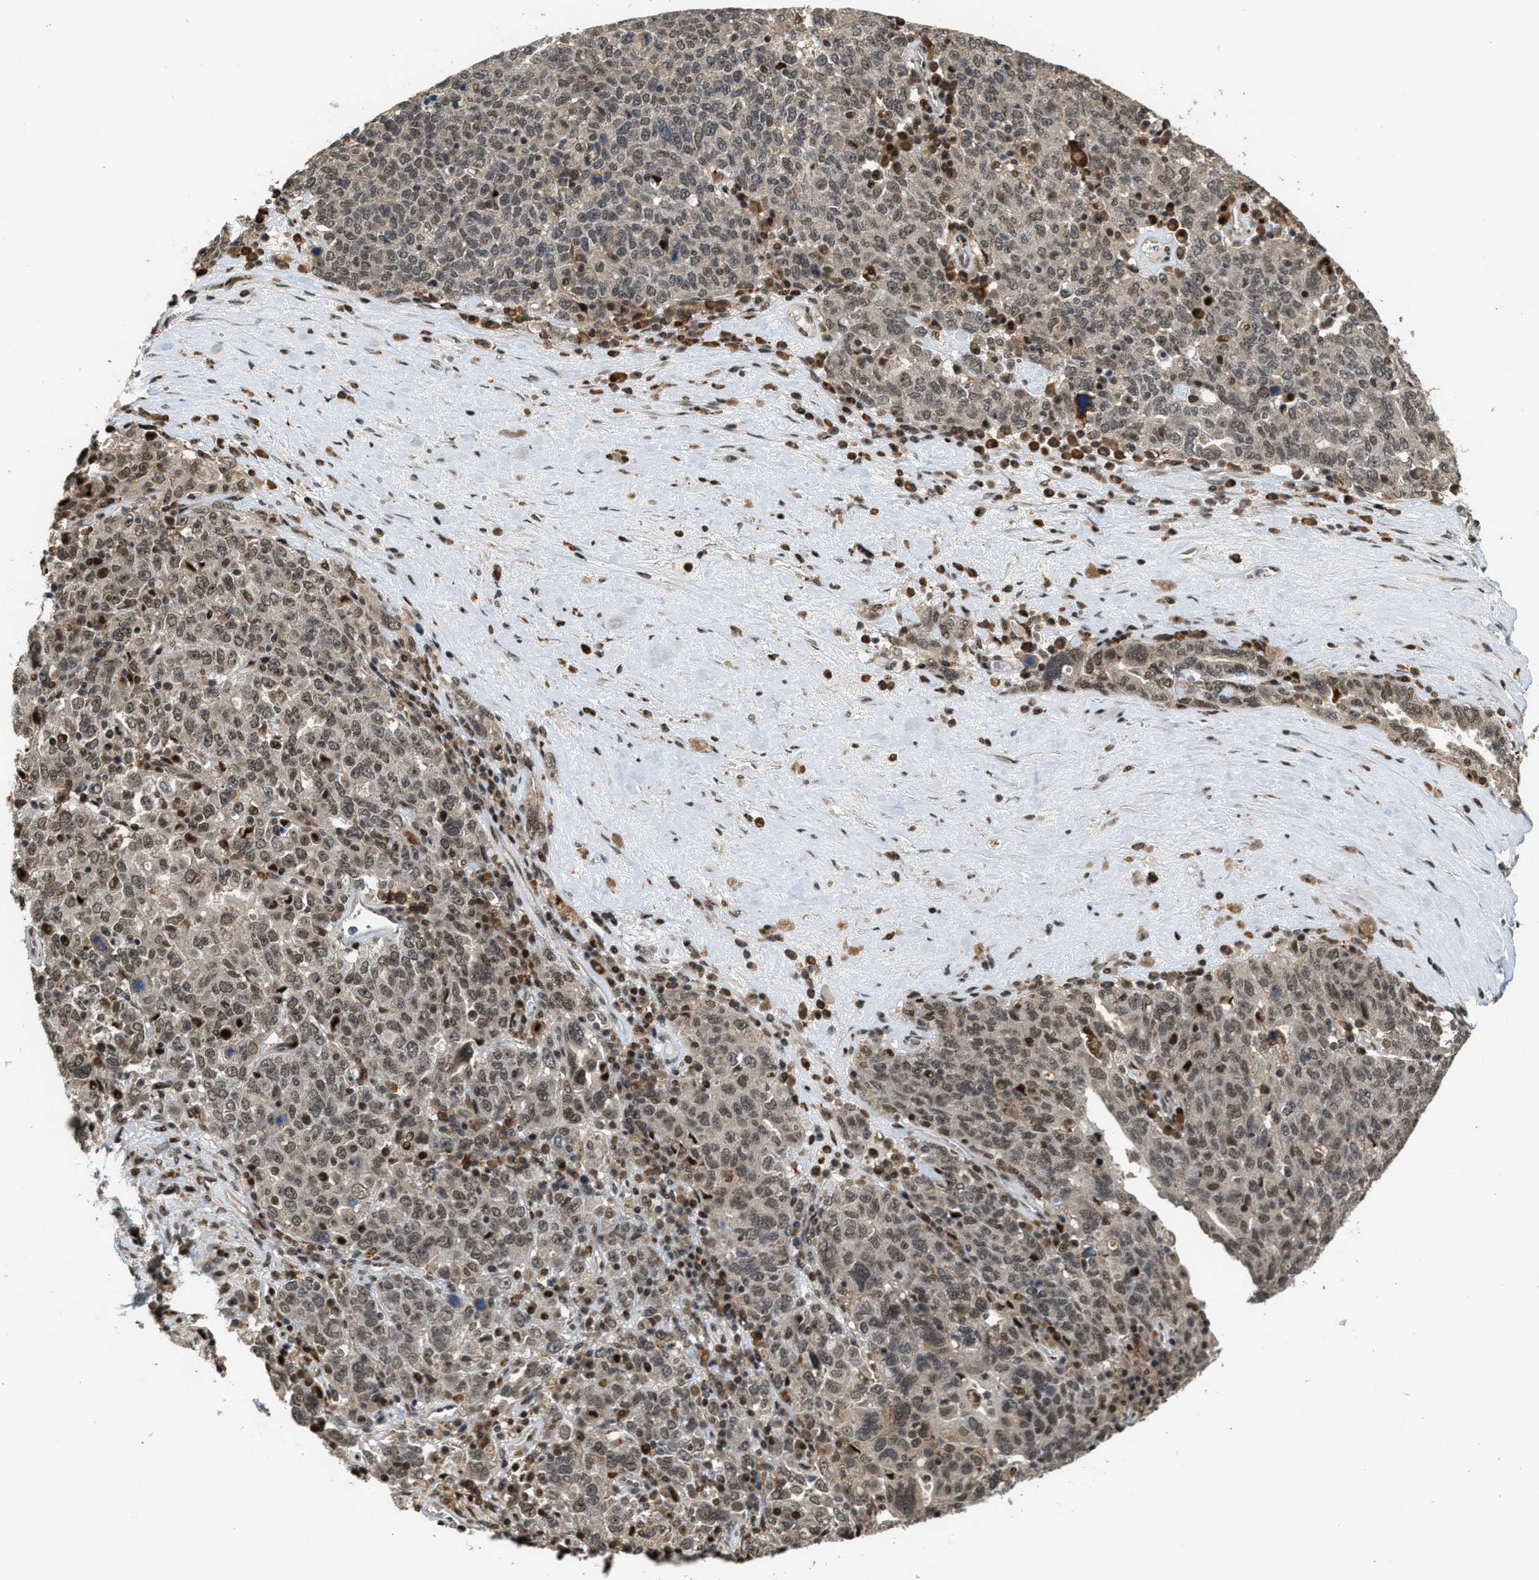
{"staining": {"intensity": "weak", "quantity": "25%-75%", "location": "nuclear"}, "tissue": "ovarian cancer", "cell_type": "Tumor cells", "image_type": "cancer", "snomed": [{"axis": "morphology", "description": "Carcinoma, endometroid"}, {"axis": "topography", "description": "Ovary"}], "caption": "Immunohistochemistry (IHC) histopathology image of endometroid carcinoma (ovarian) stained for a protein (brown), which displays low levels of weak nuclear staining in about 25%-75% of tumor cells.", "gene": "SERTAD2", "patient": {"sex": "female", "age": 62}}